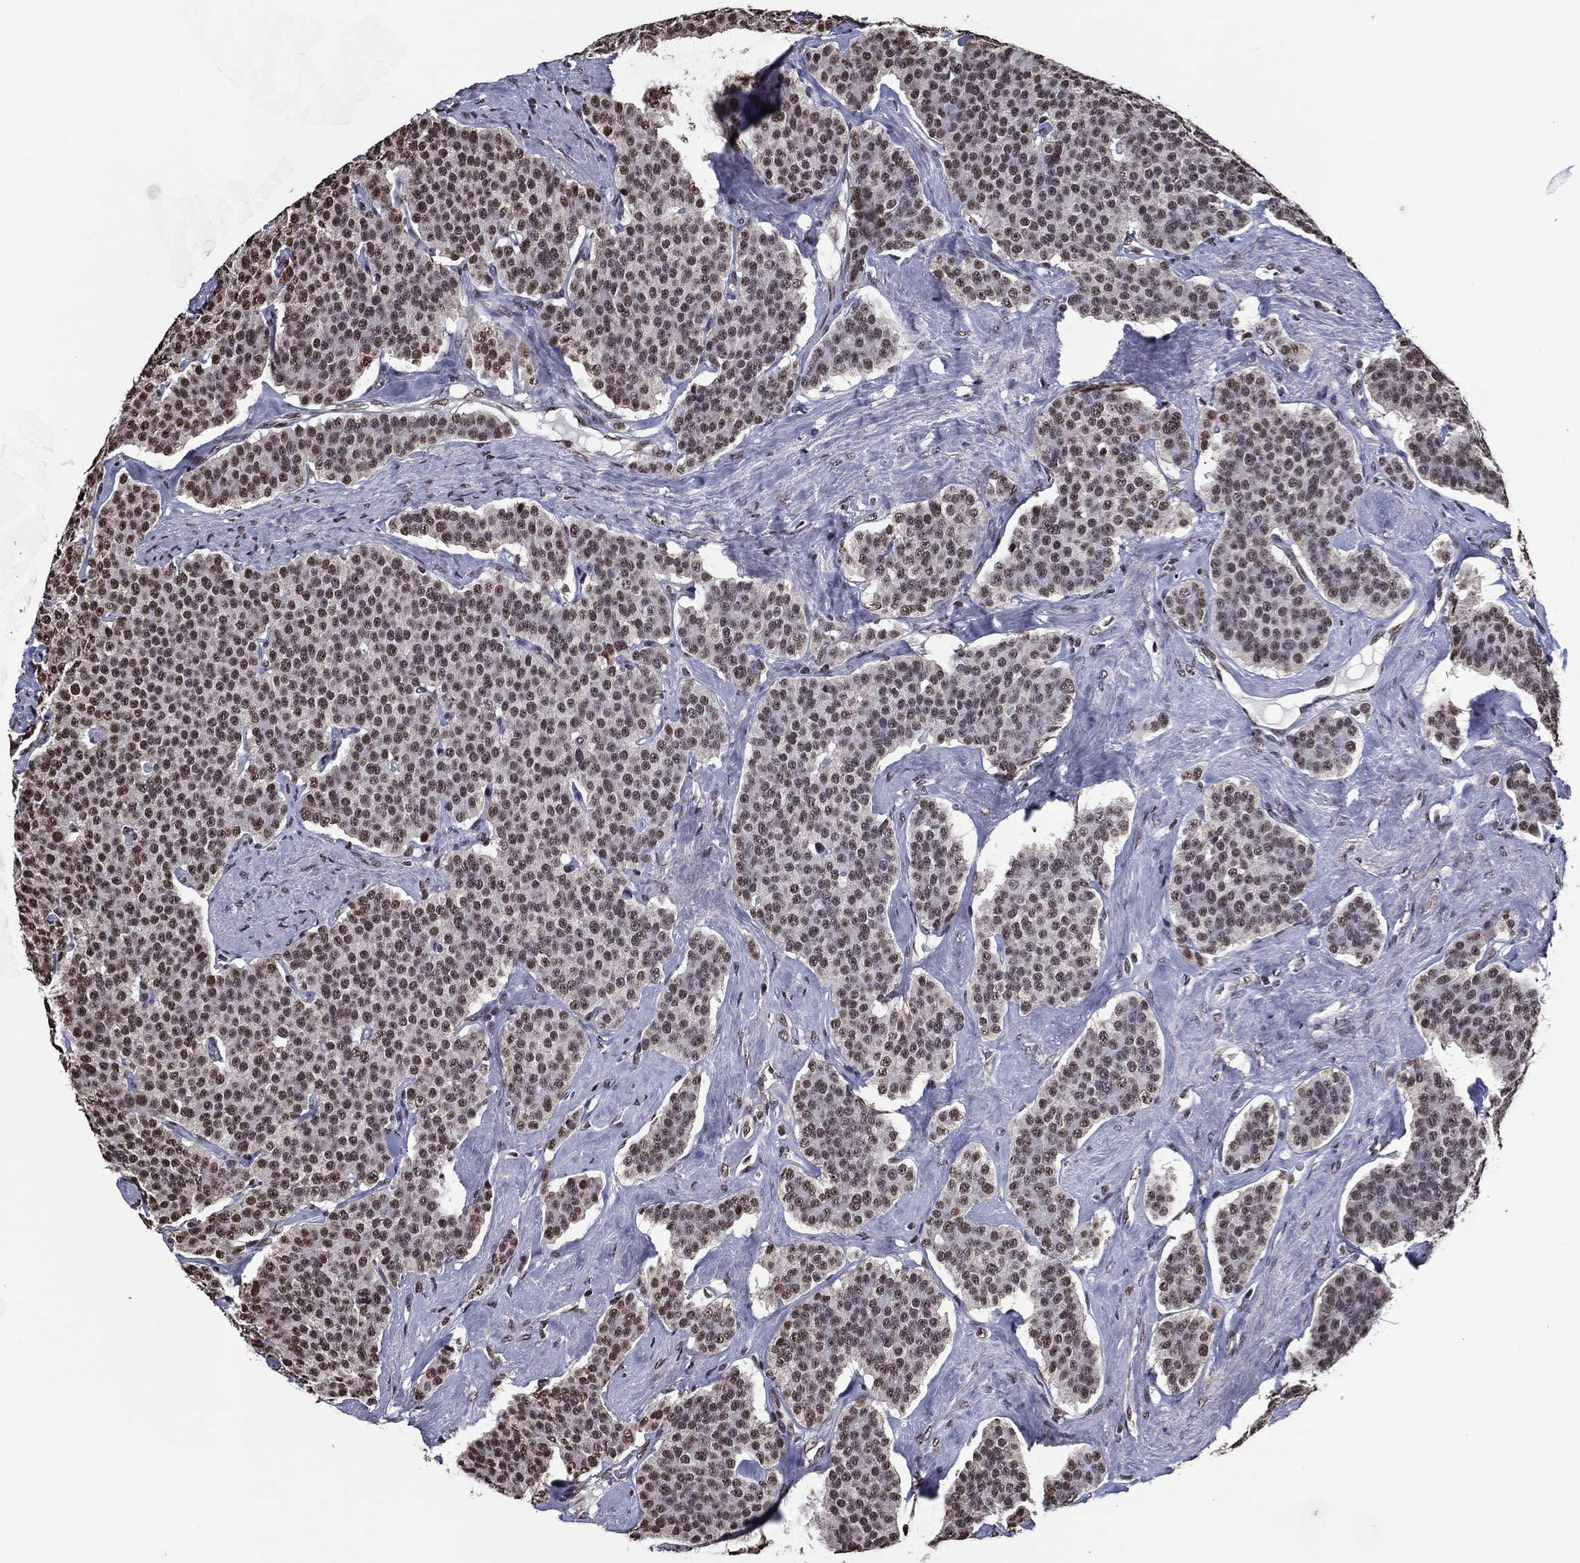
{"staining": {"intensity": "moderate", "quantity": ">75%", "location": "nuclear"}, "tissue": "carcinoid", "cell_type": "Tumor cells", "image_type": "cancer", "snomed": [{"axis": "morphology", "description": "Carcinoid, malignant, NOS"}, {"axis": "topography", "description": "Small intestine"}], "caption": "A brown stain labels moderate nuclear staining of a protein in human carcinoid (malignant) tumor cells.", "gene": "ZBTB42", "patient": {"sex": "female", "age": 58}}